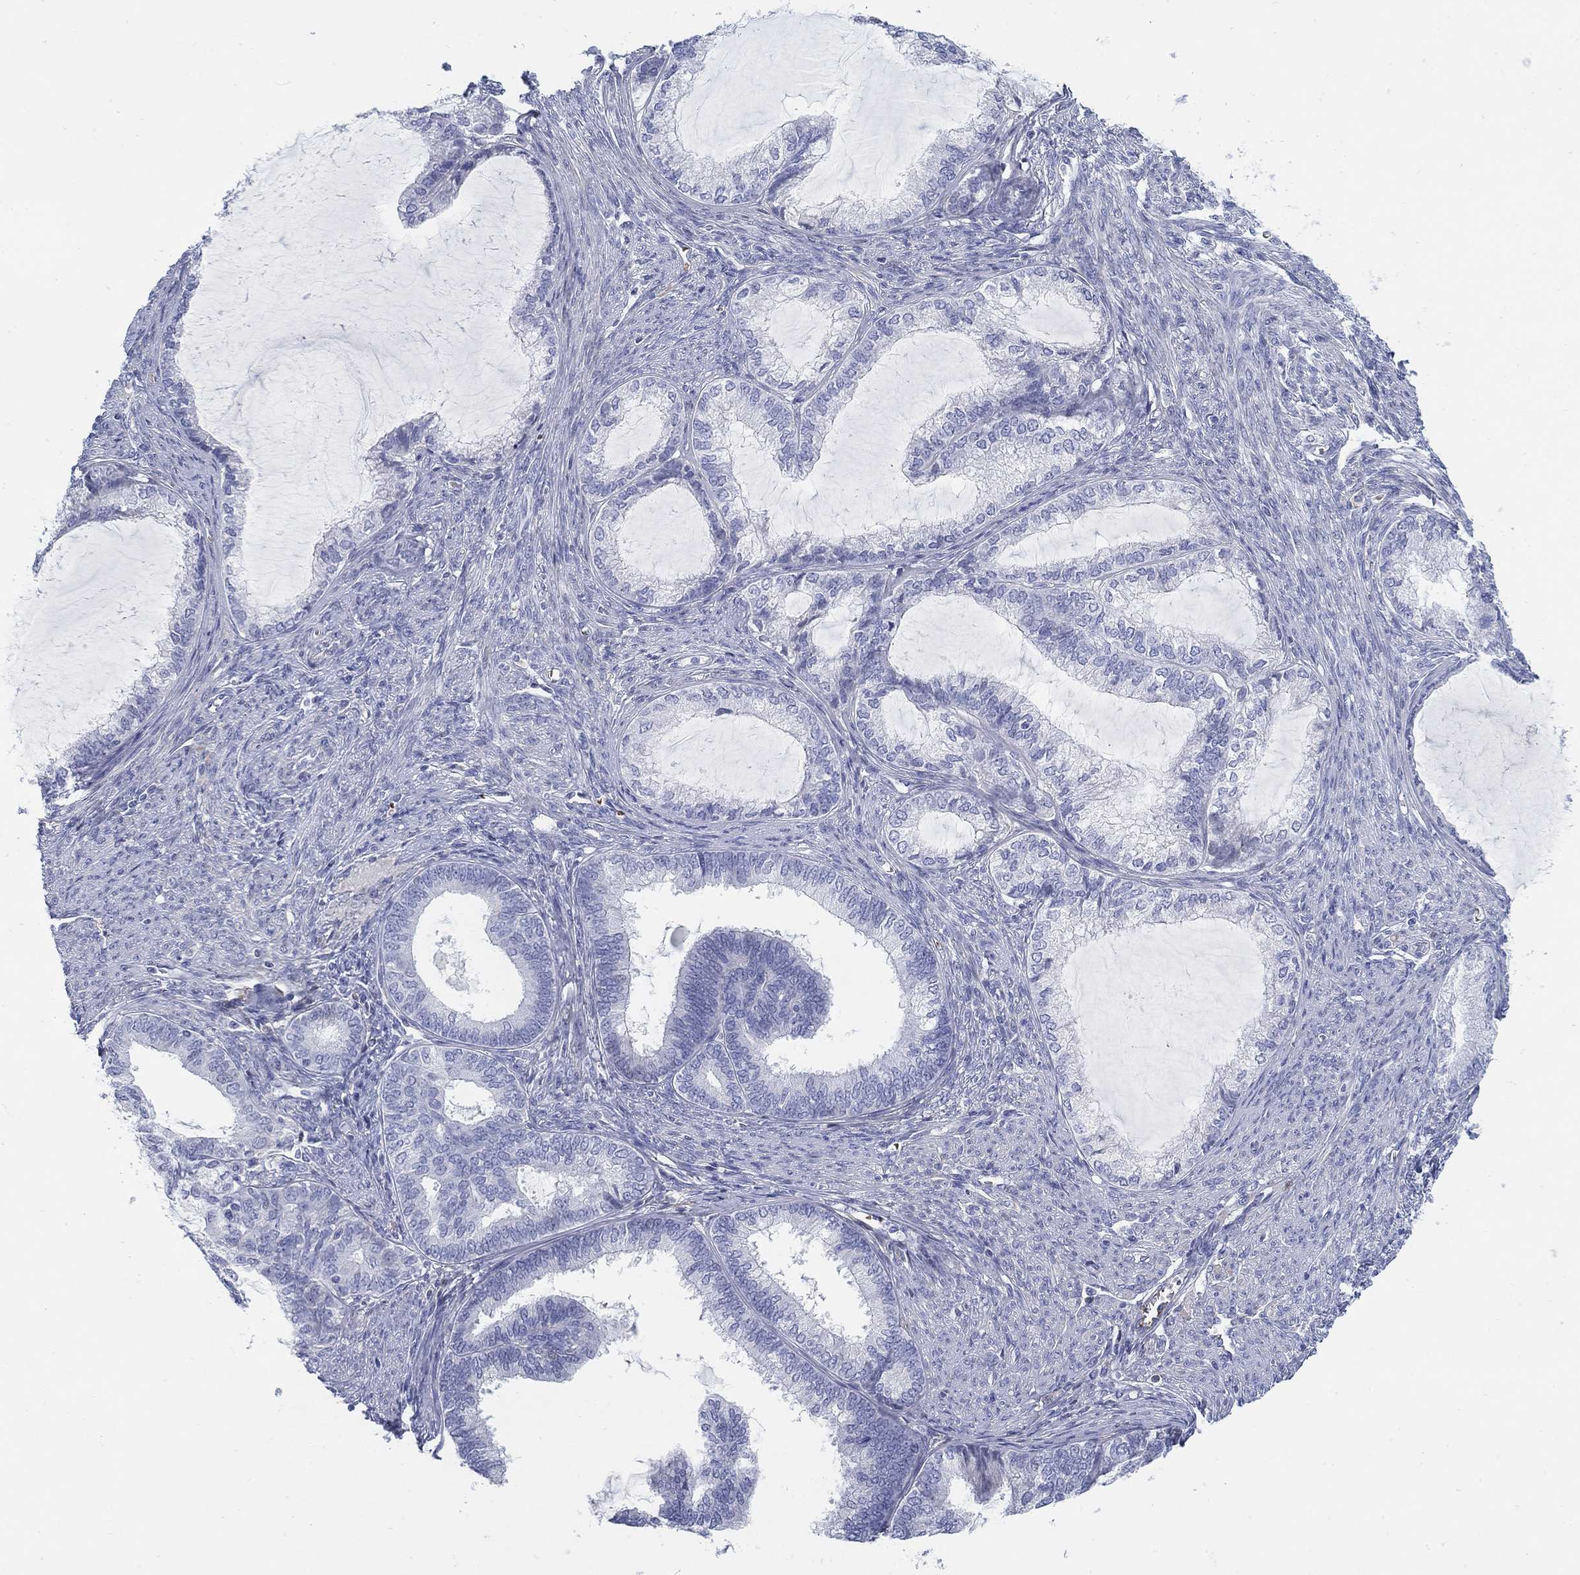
{"staining": {"intensity": "negative", "quantity": "none", "location": "none"}, "tissue": "endometrial cancer", "cell_type": "Tumor cells", "image_type": "cancer", "snomed": [{"axis": "morphology", "description": "Adenocarcinoma, NOS"}, {"axis": "topography", "description": "Endometrium"}], "caption": "Endometrial cancer was stained to show a protein in brown. There is no significant expression in tumor cells. (Stains: DAB immunohistochemistry with hematoxylin counter stain, Microscopy: brightfield microscopy at high magnification).", "gene": "HEATR4", "patient": {"sex": "female", "age": 86}}